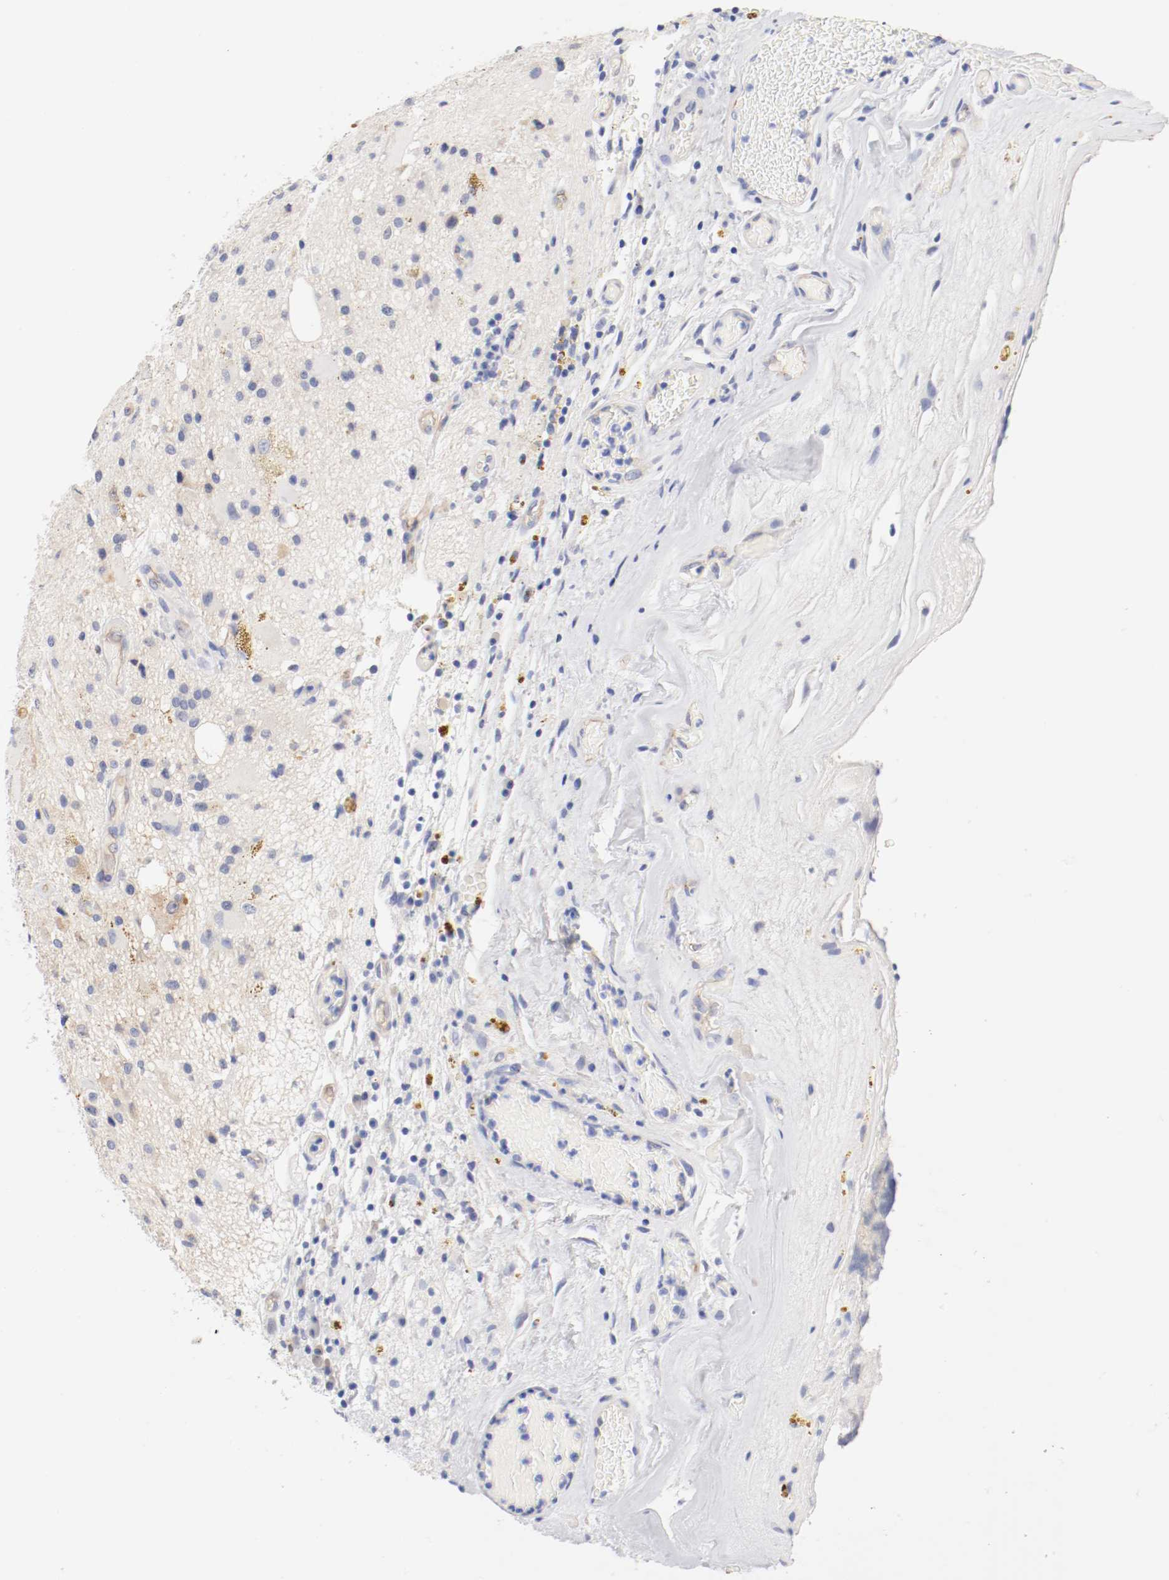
{"staining": {"intensity": "negative", "quantity": "none", "location": "none"}, "tissue": "glioma", "cell_type": "Tumor cells", "image_type": "cancer", "snomed": [{"axis": "morphology", "description": "Glioma, malignant, Low grade"}, {"axis": "topography", "description": "Brain"}], "caption": "Glioma was stained to show a protein in brown. There is no significant expression in tumor cells. Nuclei are stained in blue.", "gene": "HOMER1", "patient": {"sex": "male", "age": 58}}